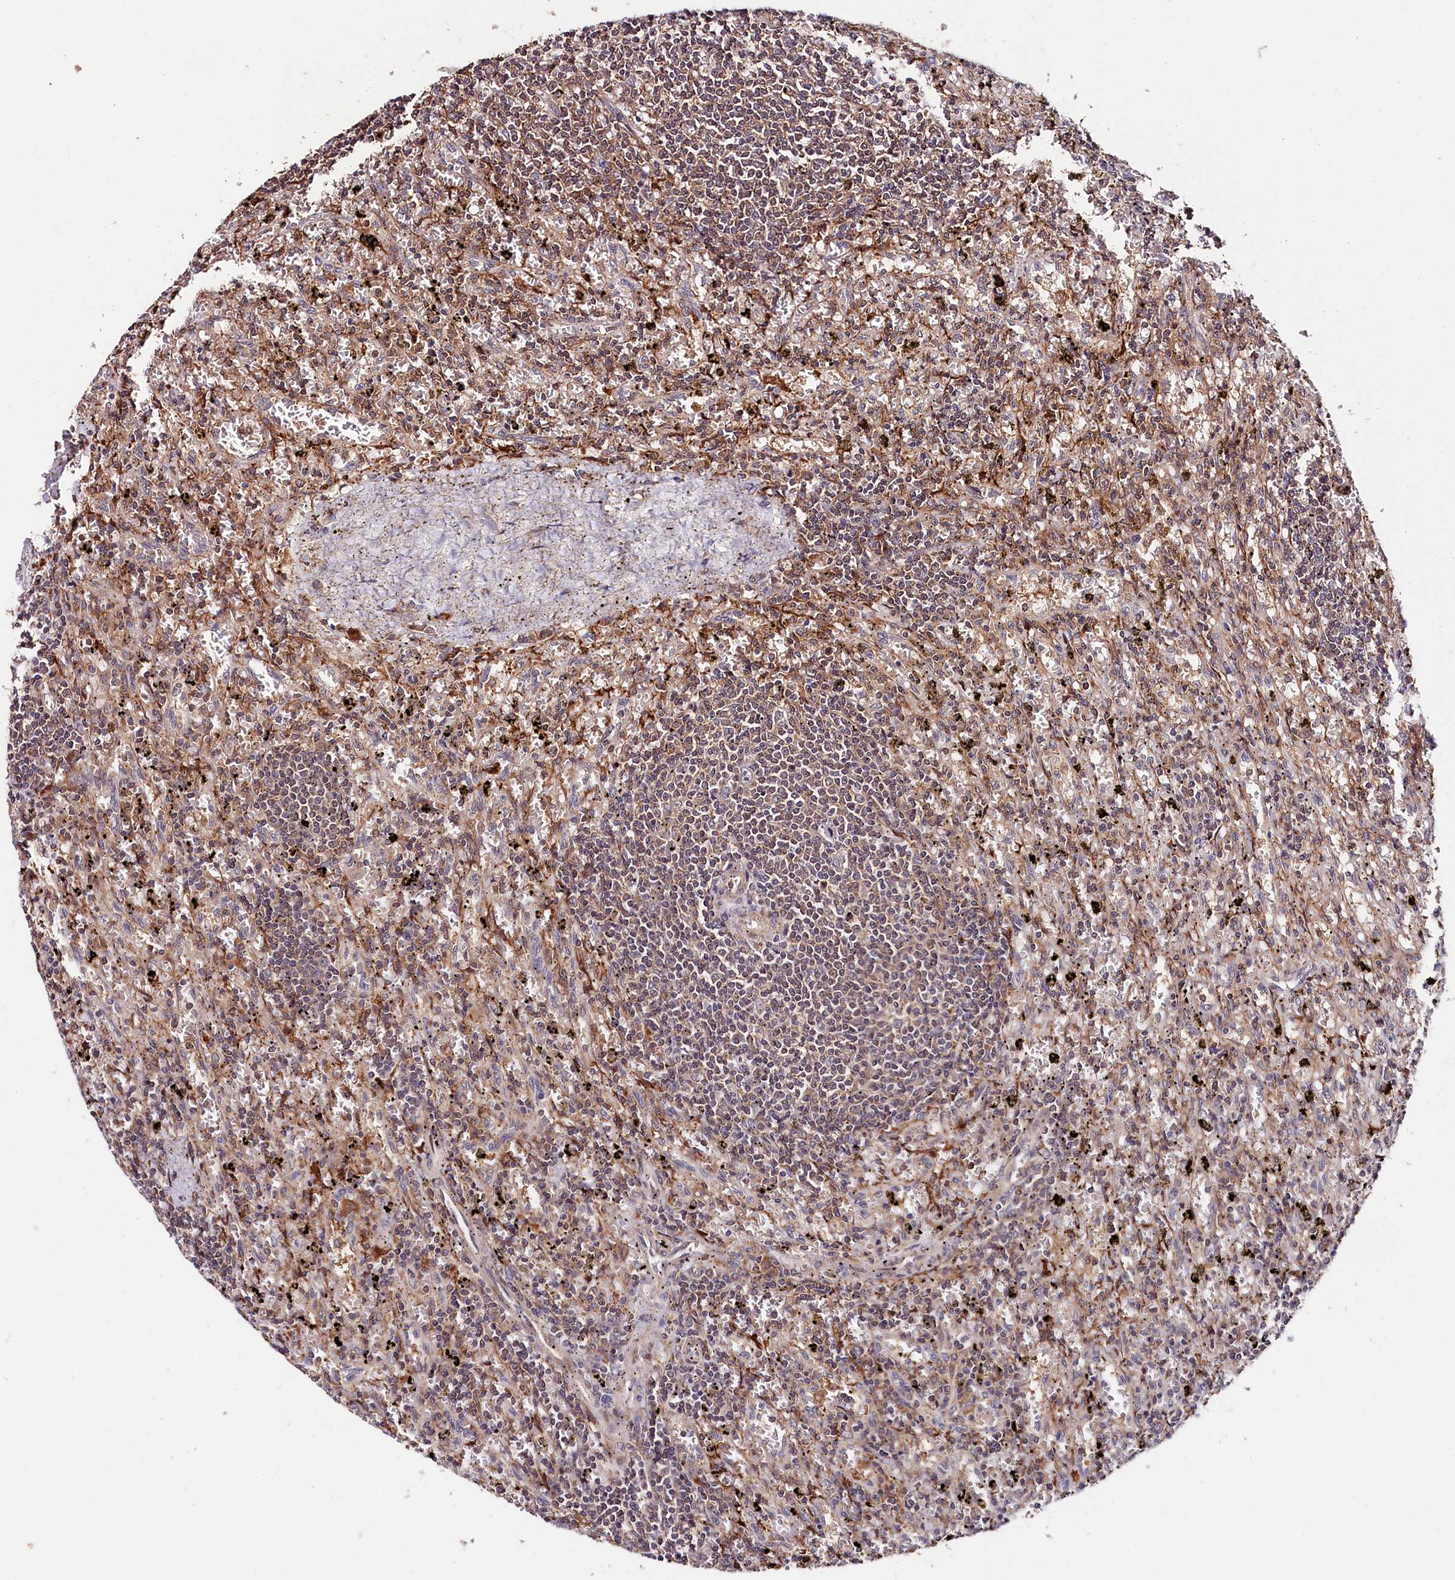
{"staining": {"intensity": "weak", "quantity": "25%-75%", "location": "cytoplasmic/membranous"}, "tissue": "lymphoma", "cell_type": "Tumor cells", "image_type": "cancer", "snomed": [{"axis": "morphology", "description": "Malignant lymphoma, non-Hodgkin's type, Low grade"}, {"axis": "topography", "description": "Spleen"}], "caption": "A low amount of weak cytoplasmic/membranous staining is identified in about 25%-75% of tumor cells in low-grade malignant lymphoma, non-Hodgkin's type tissue.", "gene": "CACNA1H", "patient": {"sex": "male", "age": 76}}